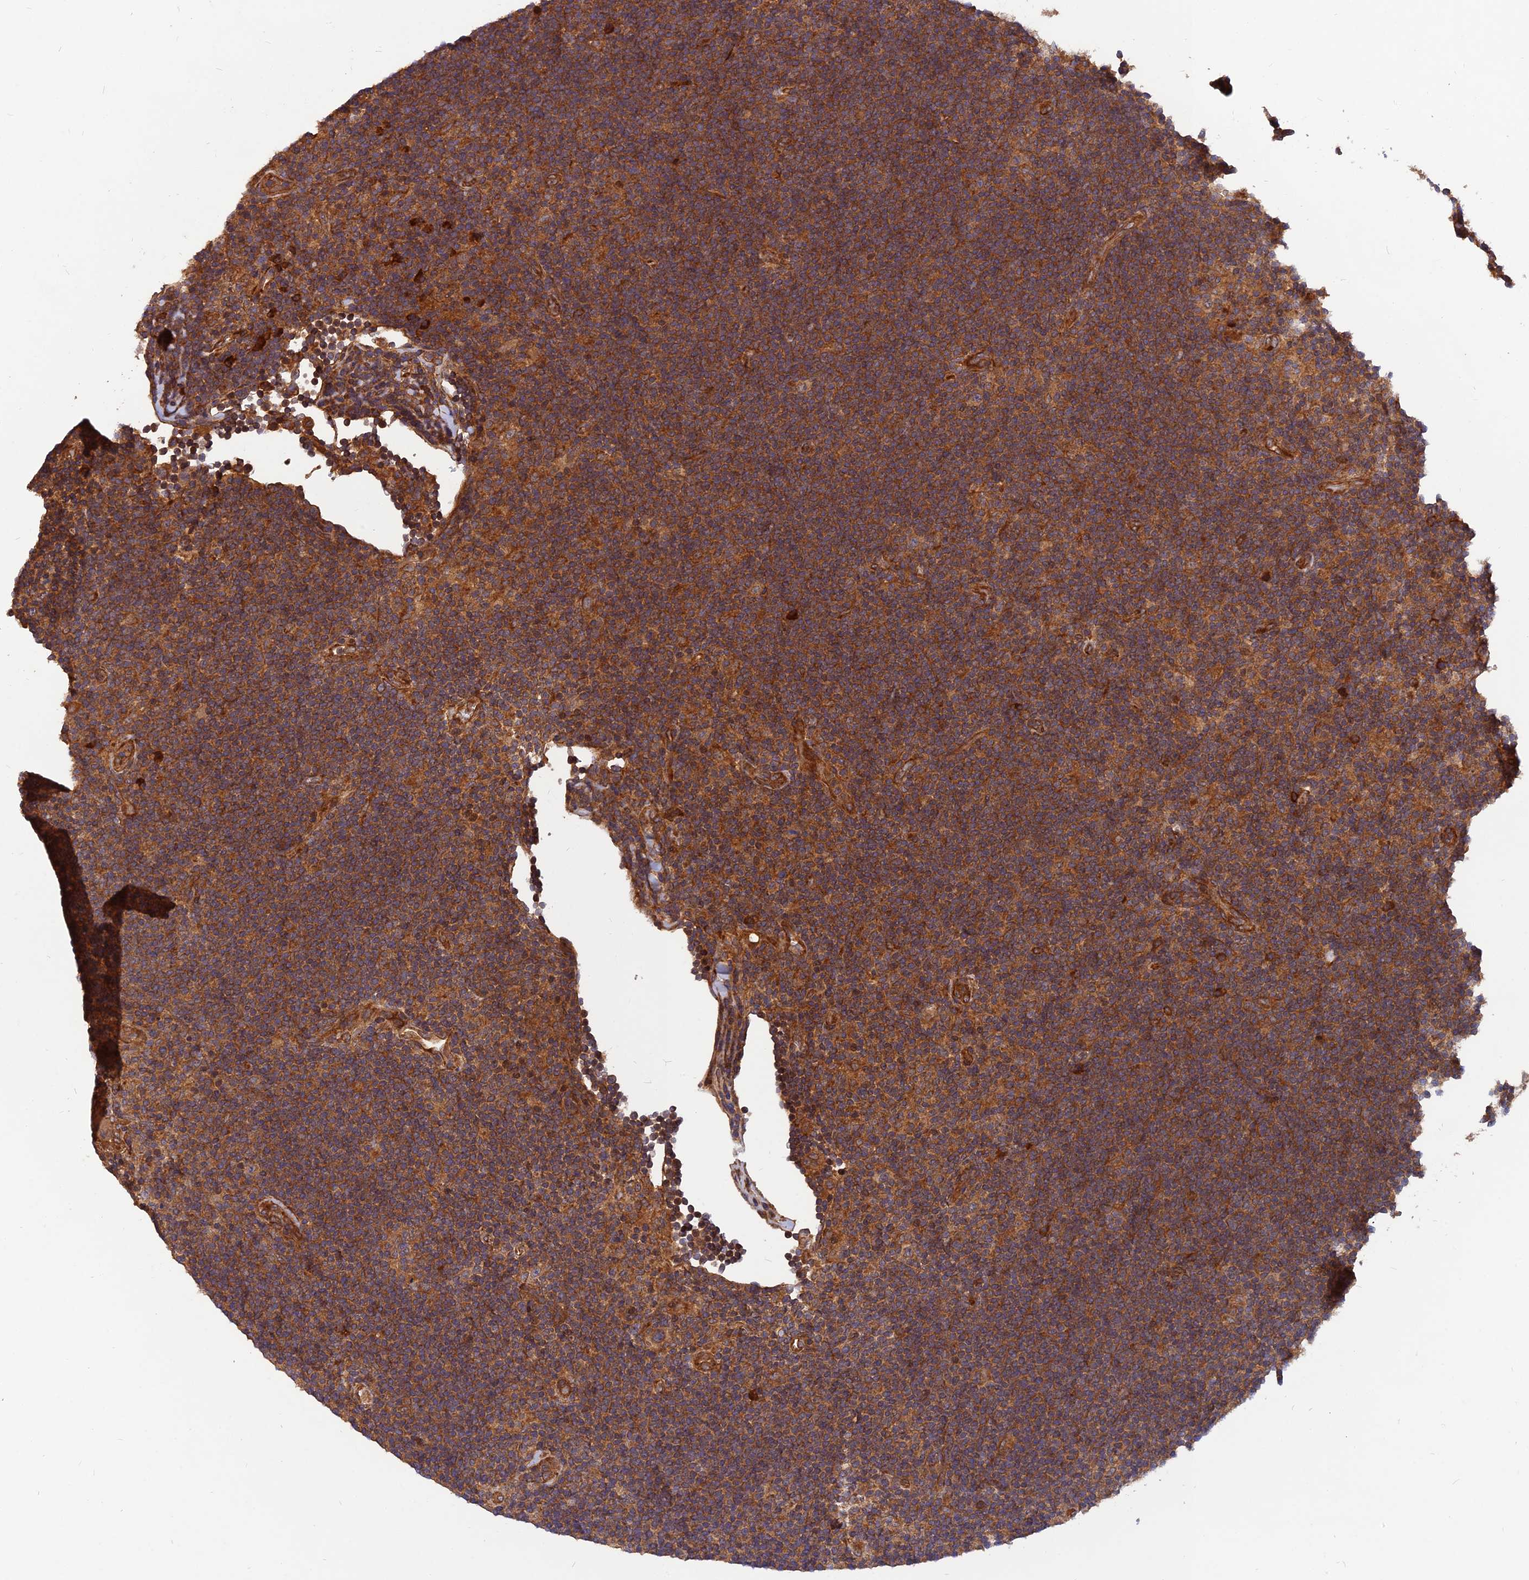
{"staining": {"intensity": "weak", "quantity": ">75%", "location": "cytoplasmic/membranous"}, "tissue": "lymphoma", "cell_type": "Tumor cells", "image_type": "cancer", "snomed": [{"axis": "morphology", "description": "Hodgkin's disease, NOS"}, {"axis": "topography", "description": "Lymph node"}], "caption": "Immunohistochemical staining of Hodgkin's disease exhibits weak cytoplasmic/membranous protein positivity in about >75% of tumor cells.", "gene": "RELCH", "patient": {"sex": "female", "age": 57}}